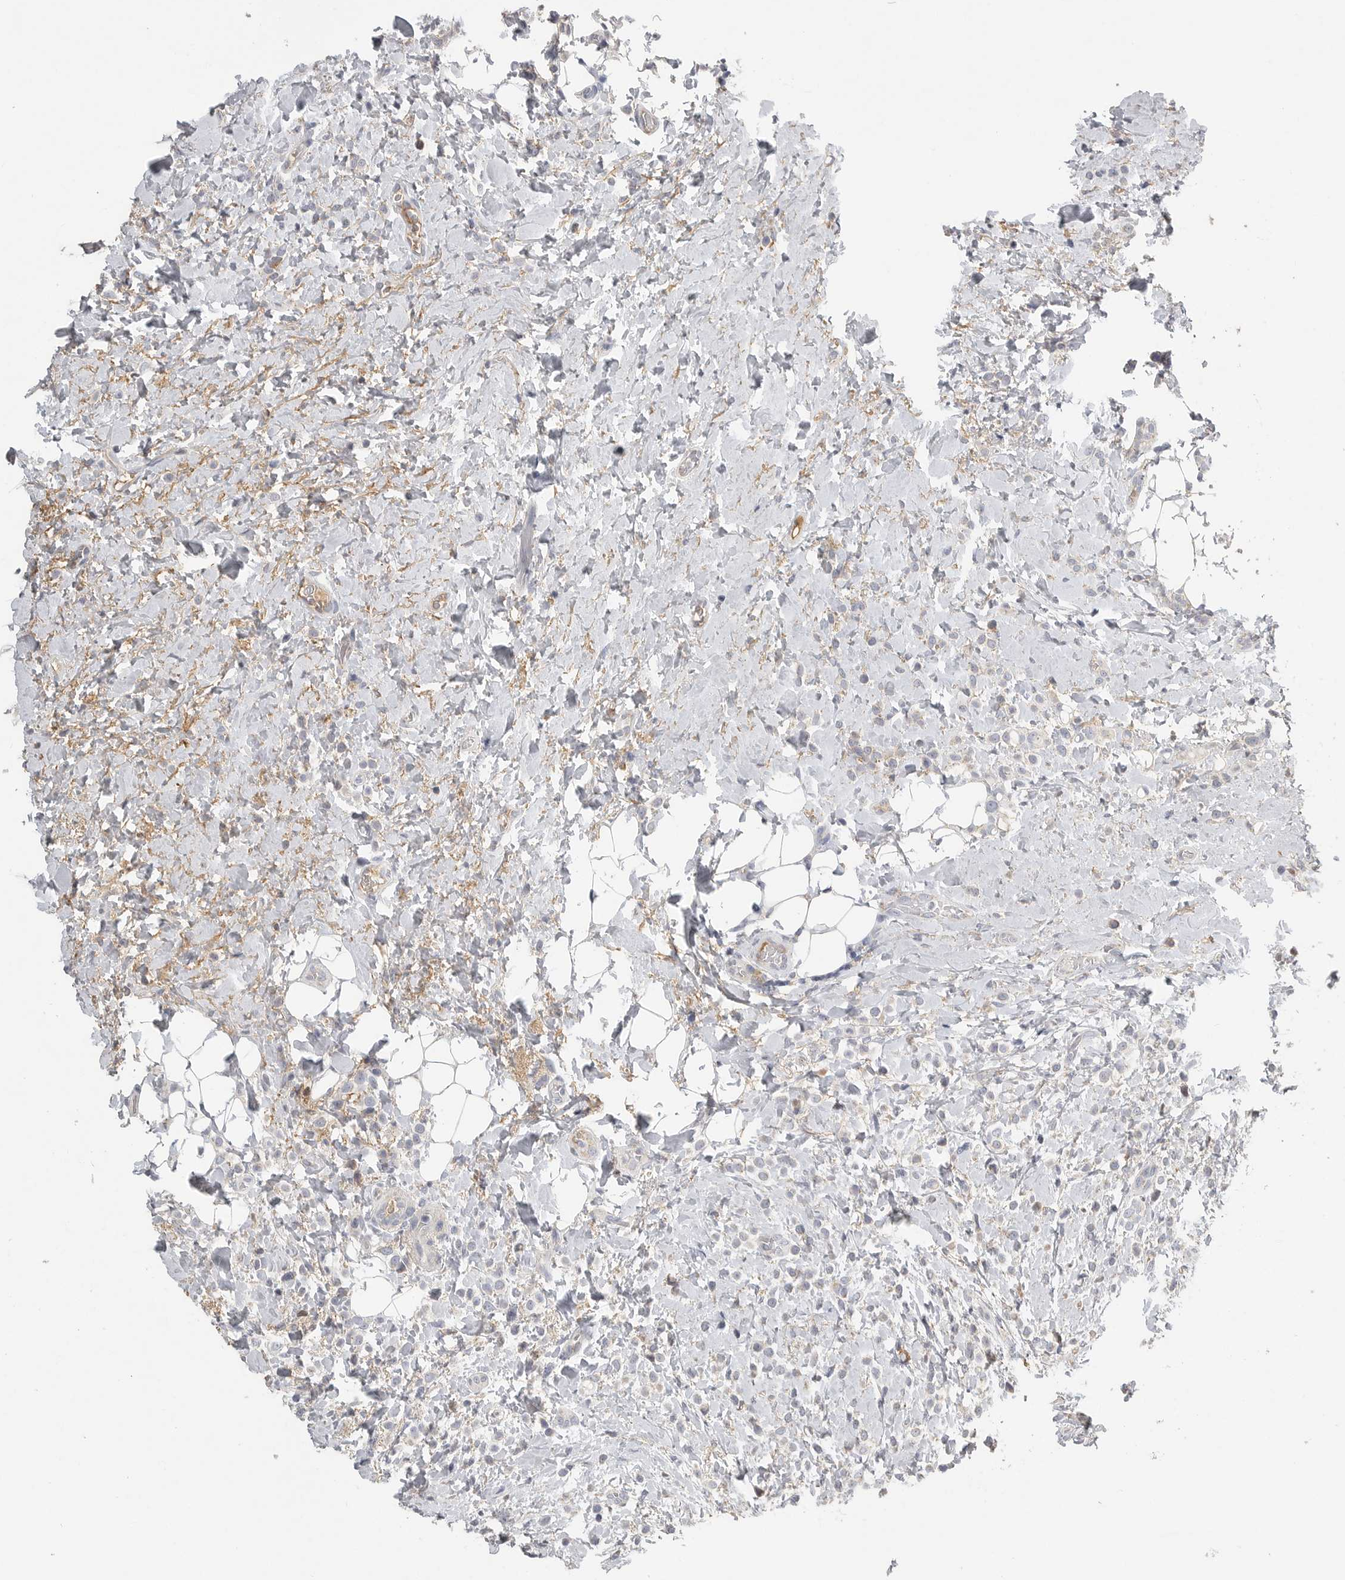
{"staining": {"intensity": "negative", "quantity": "none", "location": "none"}, "tissue": "breast cancer", "cell_type": "Tumor cells", "image_type": "cancer", "snomed": [{"axis": "morphology", "description": "Normal tissue, NOS"}, {"axis": "morphology", "description": "Lobular carcinoma"}, {"axis": "topography", "description": "Breast"}], "caption": "Tumor cells show no significant protein positivity in lobular carcinoma (breast).", "gene": "SDC3", "patient": {"sex": "female", "age": 50}}